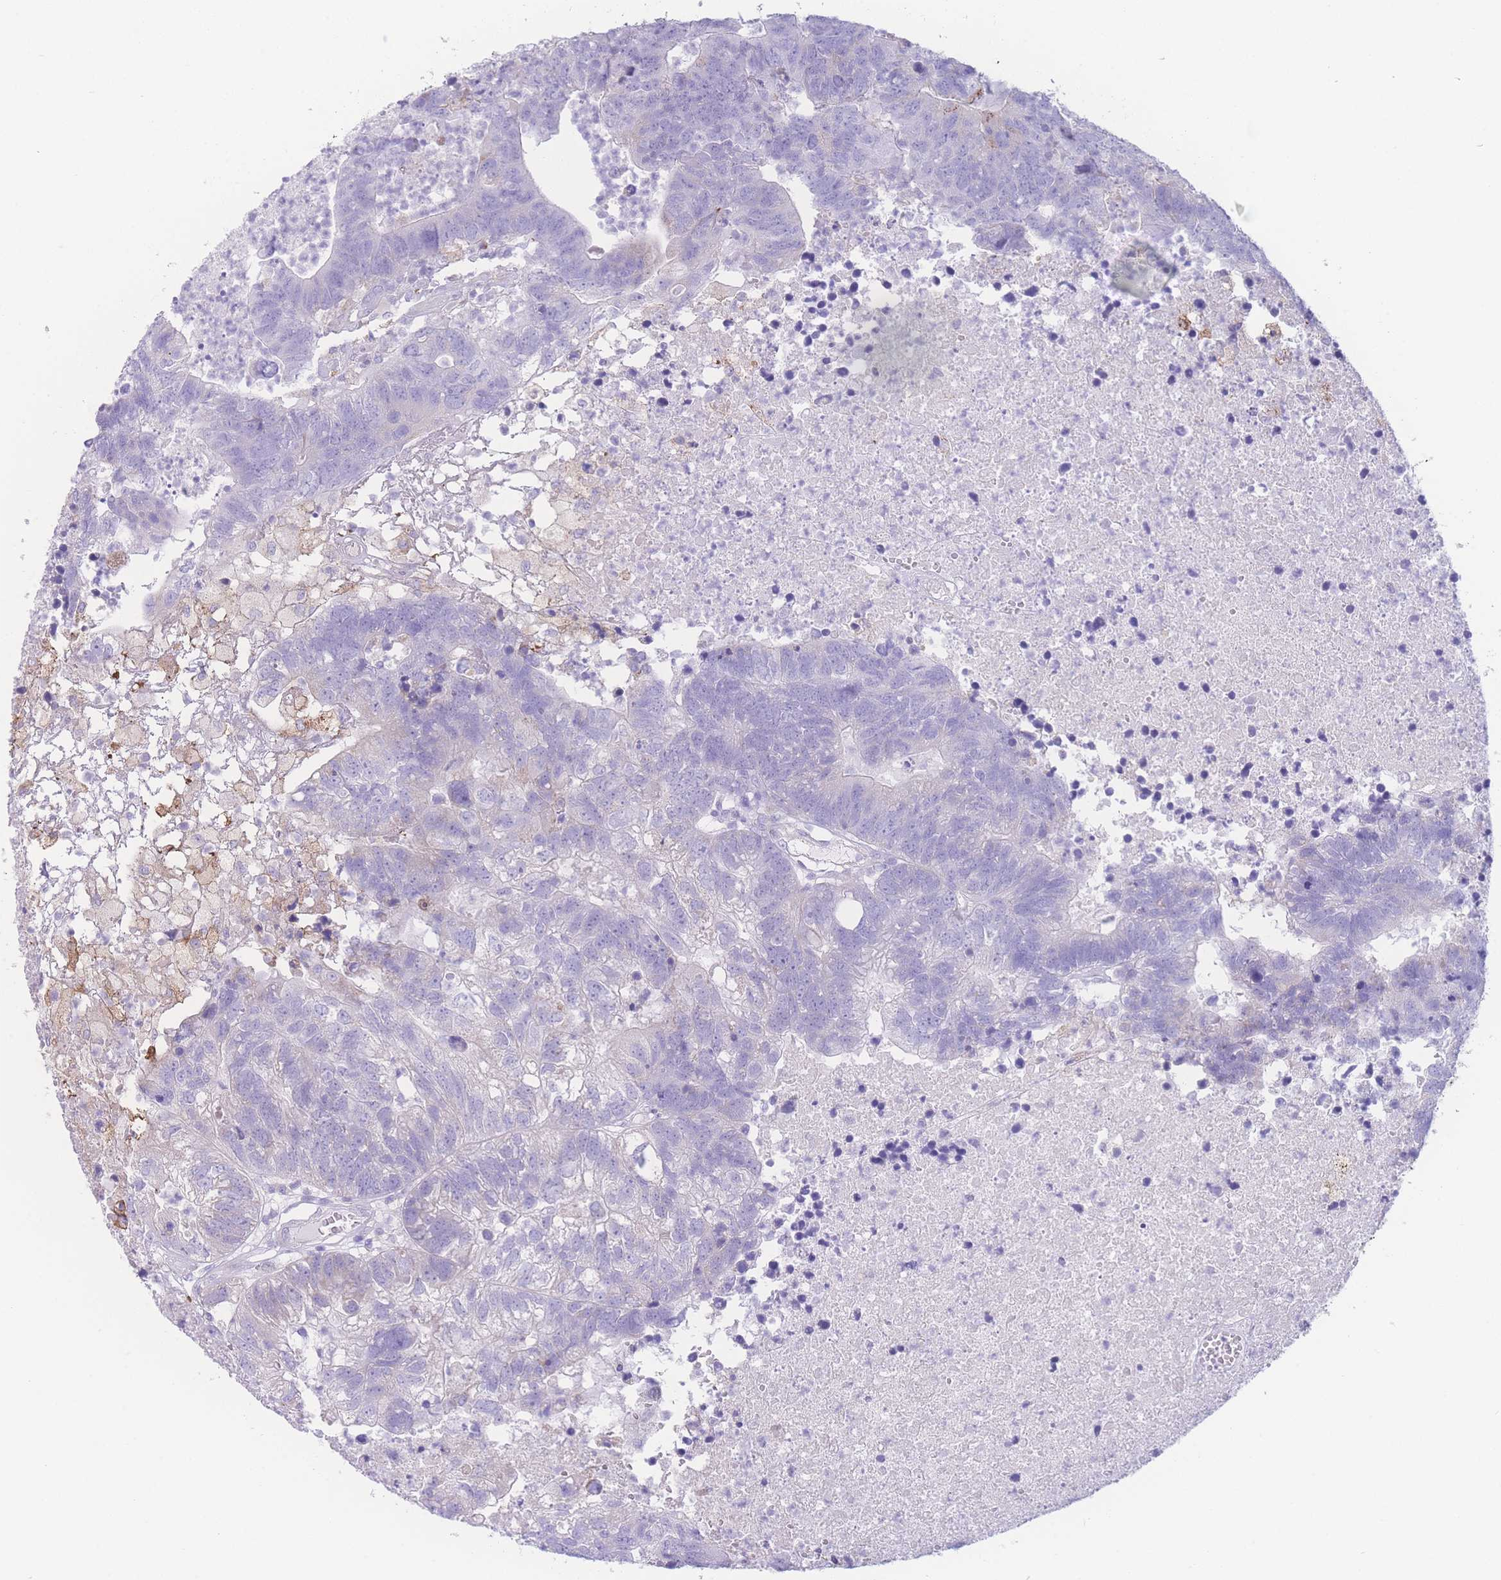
{"staining": {"intensity": "negative", "quantity": "none", "location": "none"}, "tissue": "colorectal cancer", "cell_type": "Tumor cells", "image_type": "cancer", "snomed": [{"axis": "morphology", "description": "Adenocarcinoma, NOS"}, {"axis": "topography", "description": "Colon"}], "caption": "Tumor cells are negative for brown protein staining in adenocarcinoma (colorectal).", "gene": "NBEAL1", "patient": {"sex": "female", "age": 48}}